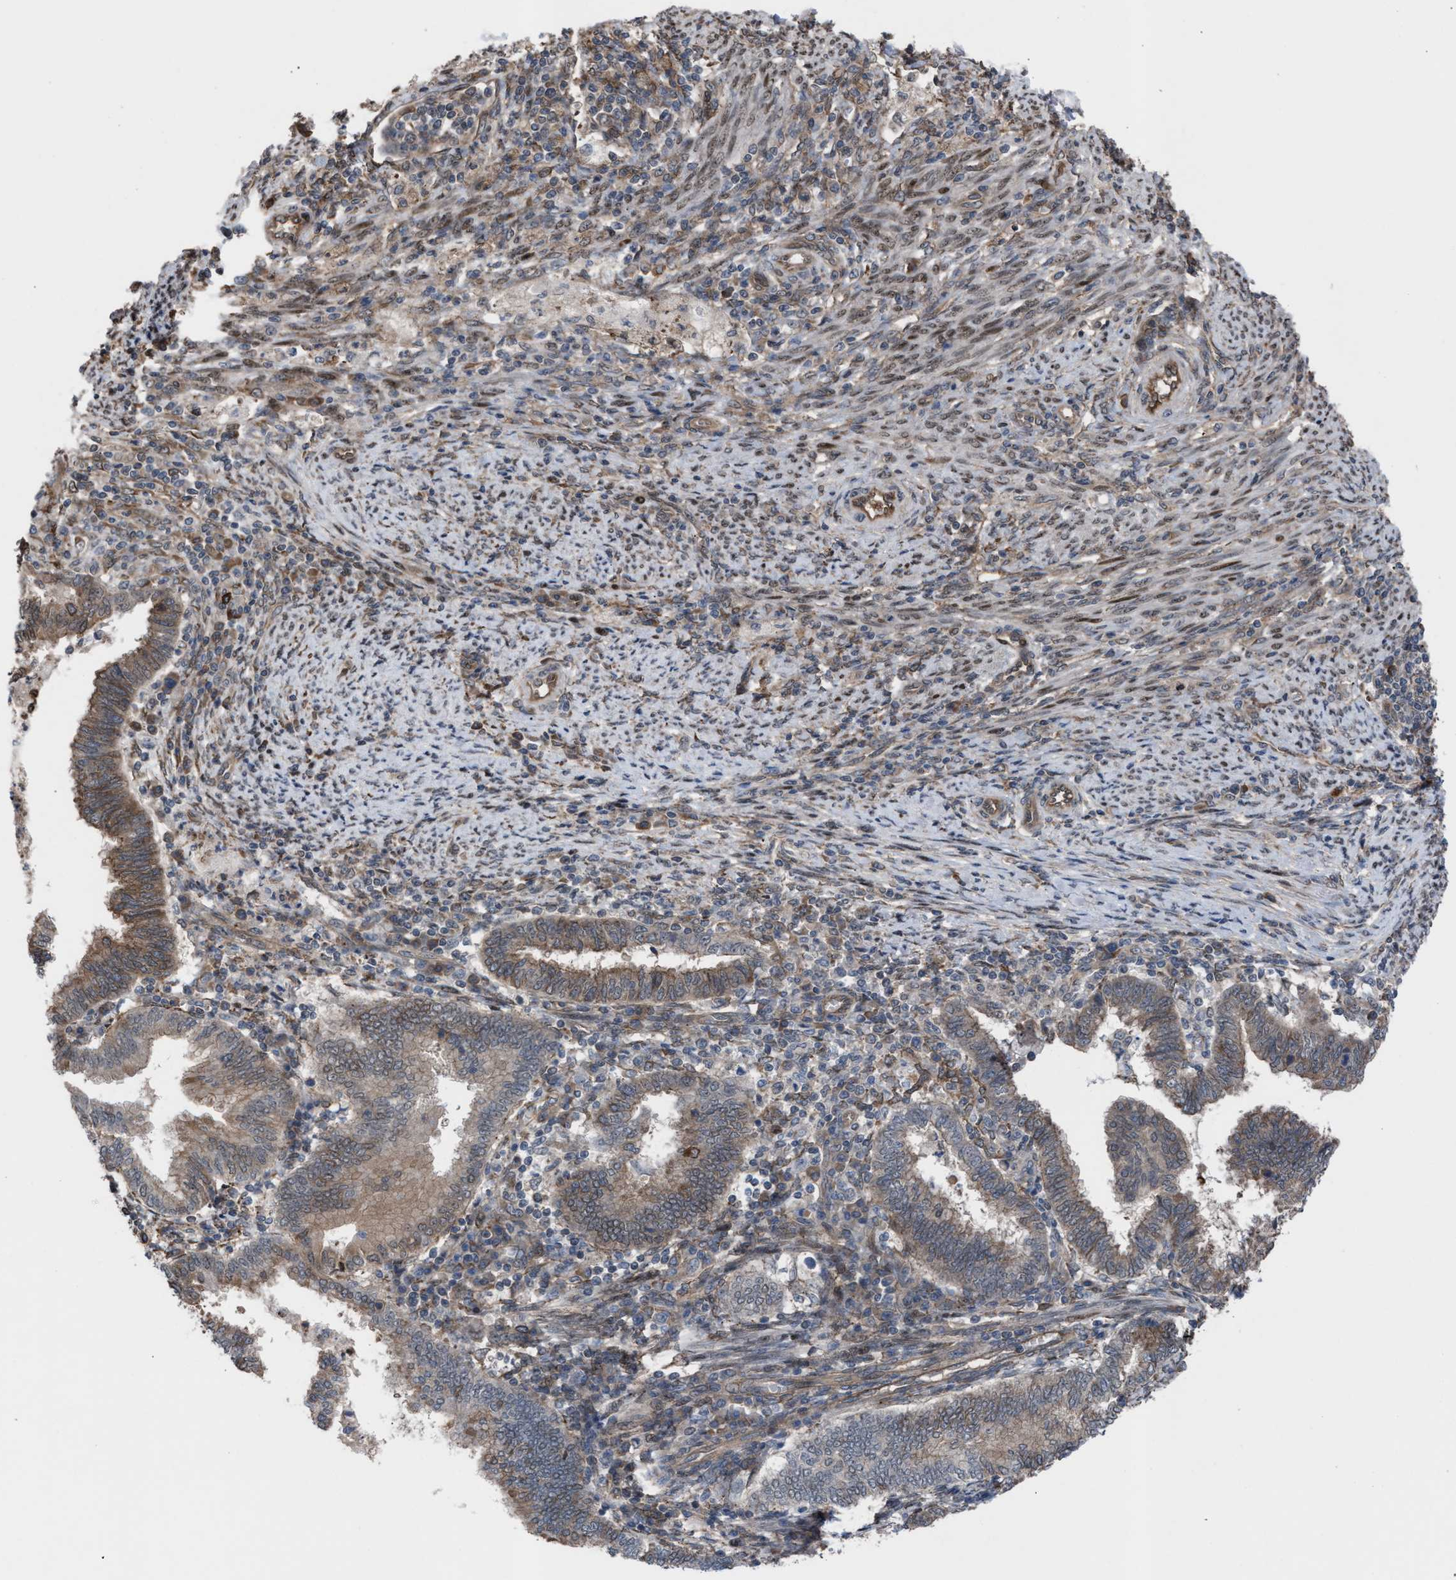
{"staining": {"intensity": "moderate", "quantity": ">75%", "location": "cytoplasmic/membranous"}, "tissue": "endometrial cancer", "cell_type": "Tumor cells", "image_type": "cancer", "snomed": [{"axis": "morphology", "description": "Polyp, NOS"}, {"axis": "morphology", "description": "Adenocarcinoma, NOS"}, {"axis": "morphology", "description": "Adenoma, NOS"}, {"axis": "topography", "description": "Endometrium"}], "caption": "This micrograph reveals endometrial polyp stained with immunohistochemistry (IHC) to label a protein in brown. The cytoplasmic/membranous of tumor cells show moderate positivity for the protein. Nuclei are counter-stained blue.", "gene": "TP53BP2", "patient": {"sex": "female", "age": 79}}